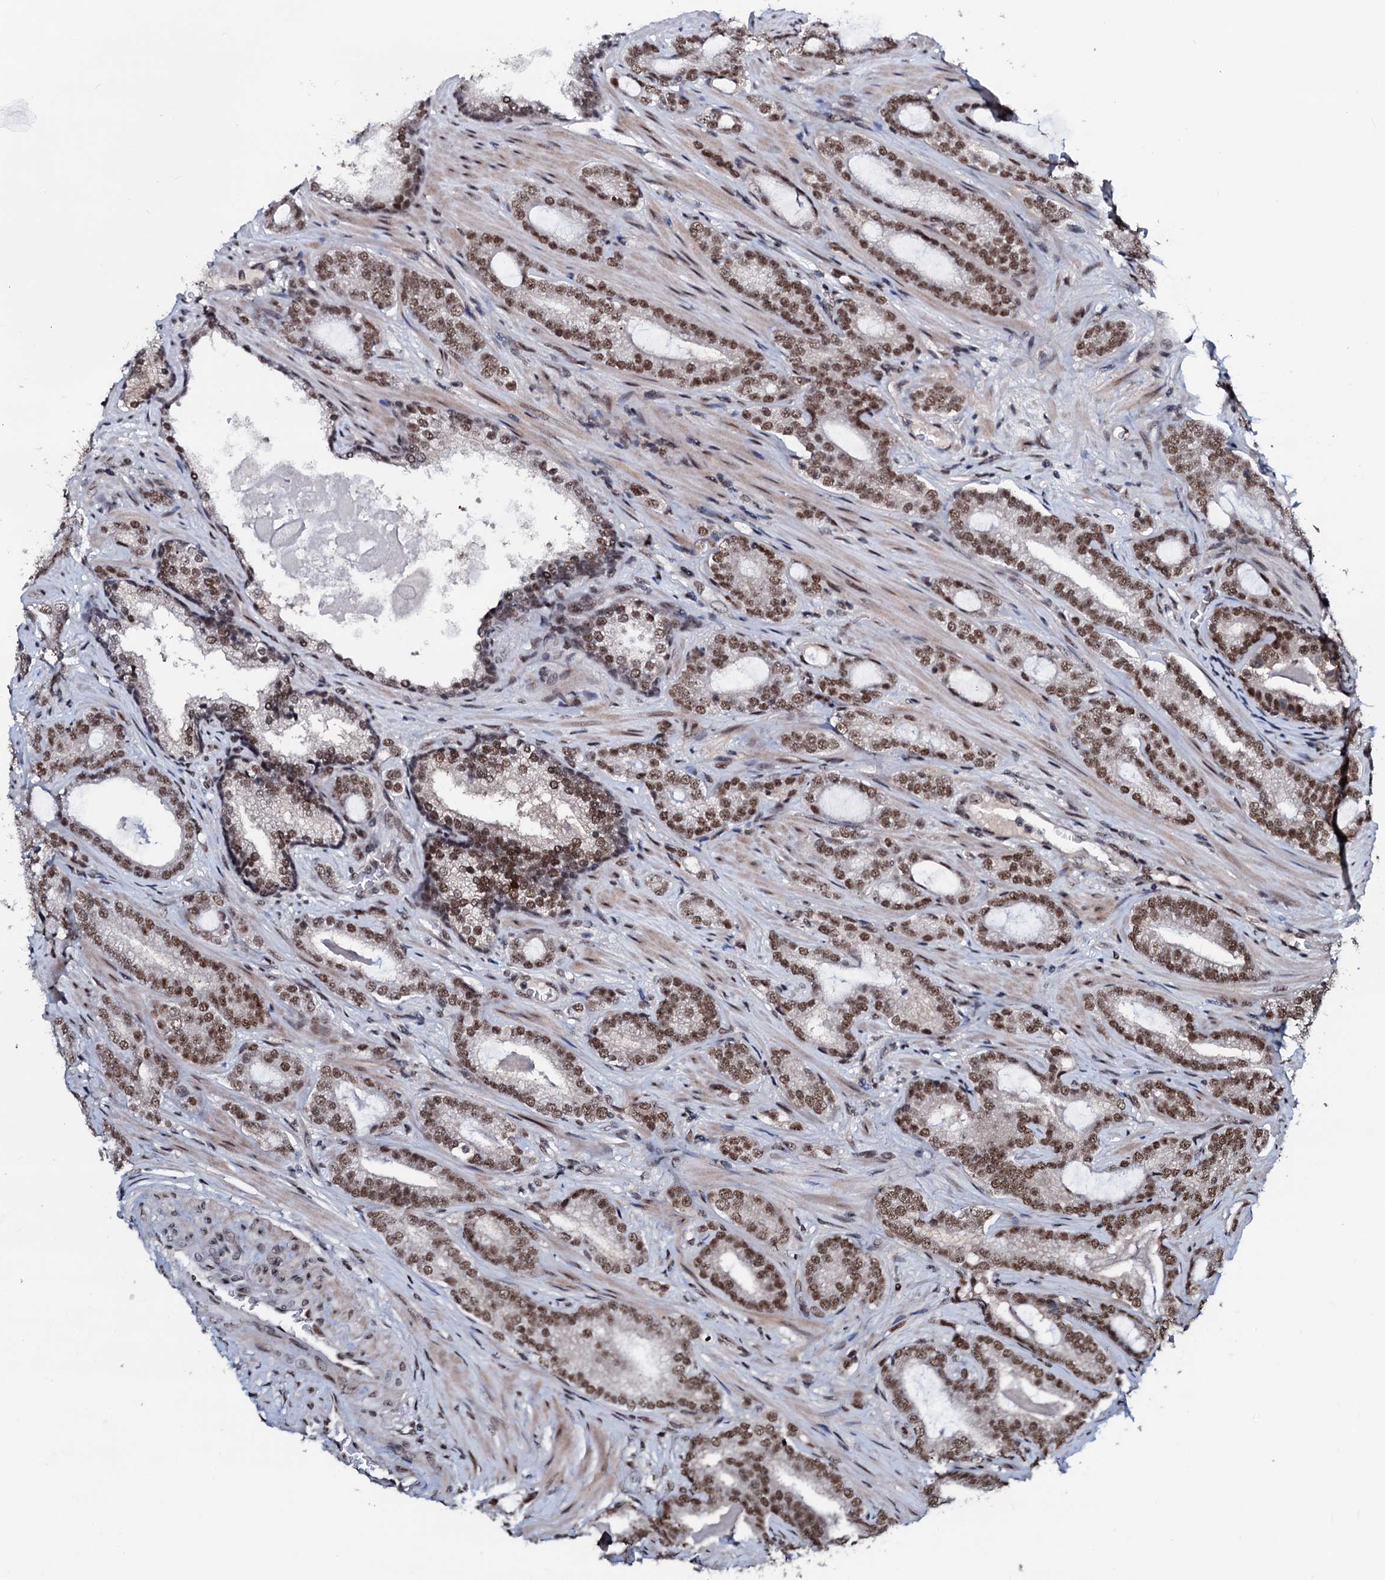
{"staining": {"intensity": "moderate", "quantity": ">75%", "location": "nuclear"}, "tissue": "prostate cancer", "cell_type": "Tumor cells", "image_type": "cancer", "snomed": [{"axis": "morphology", "description": "Adenocarcinoma, High grade"}, {"axis": "topography", "description": "Prostate"}], "caption": "Prostate cancer (adenocarcinoma (high-grade)) stained with a brown dye demonstrates moderate nuclear positive staining in about >75% of tumor cells.", "gene": "PRPF18", "patient": {"sex": "male", "age": 63}}